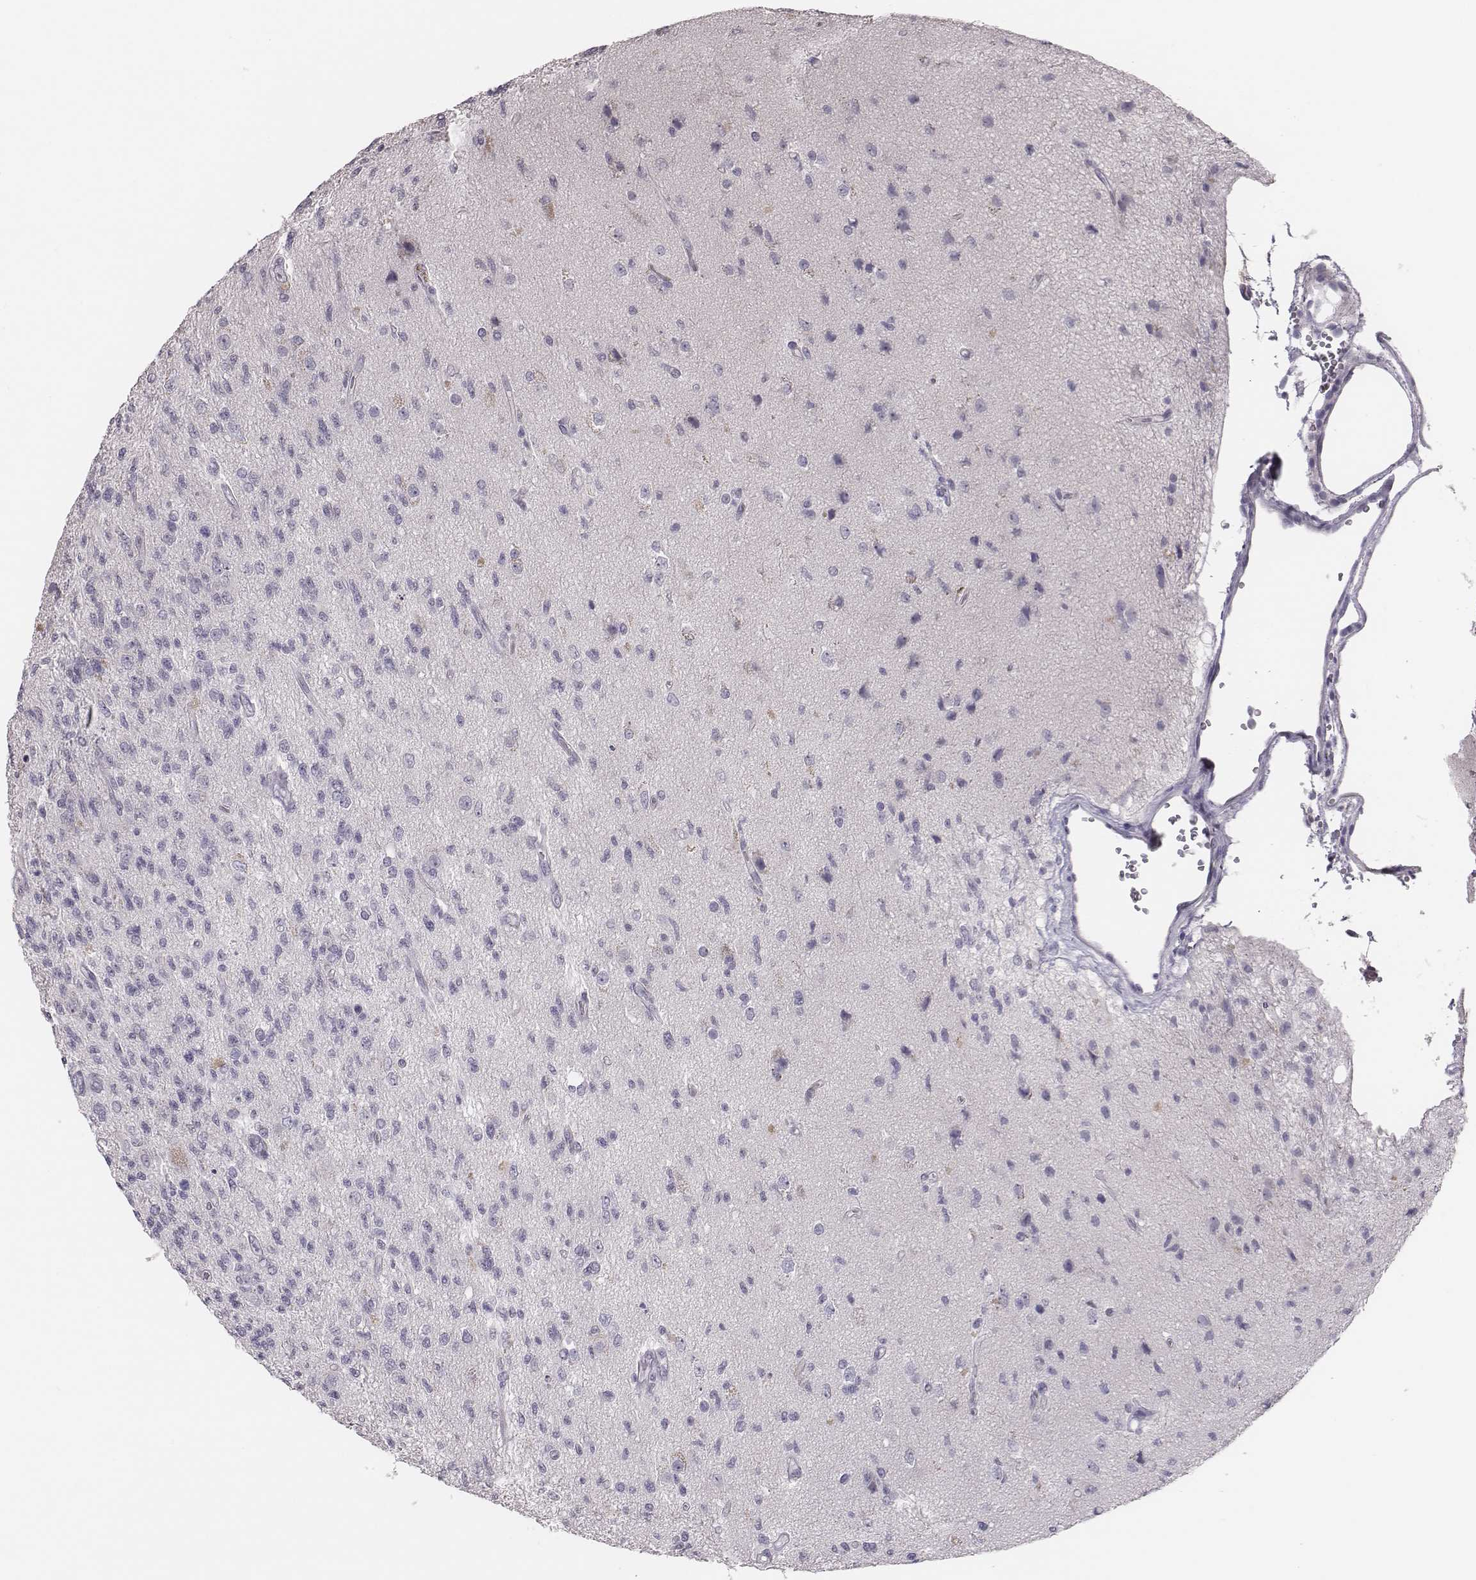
{"staining": {"intensity": "negative", "quantity": "none", "location": "none"}, "tissue": "glioma", "cell_type": "Tumor cells", "image_type": "cancer", "snomed": [{"axis": "morphology", "description": "Glioma, malignant, High grade"}, {"axis": "topography", "description": "Brain"}], "caption": "Immunohistochemical staining of human glioma reveals no significant staining in tumor cells.", "gene": "ADGRF4", "patient": {"sex": "male", "age": 56}}